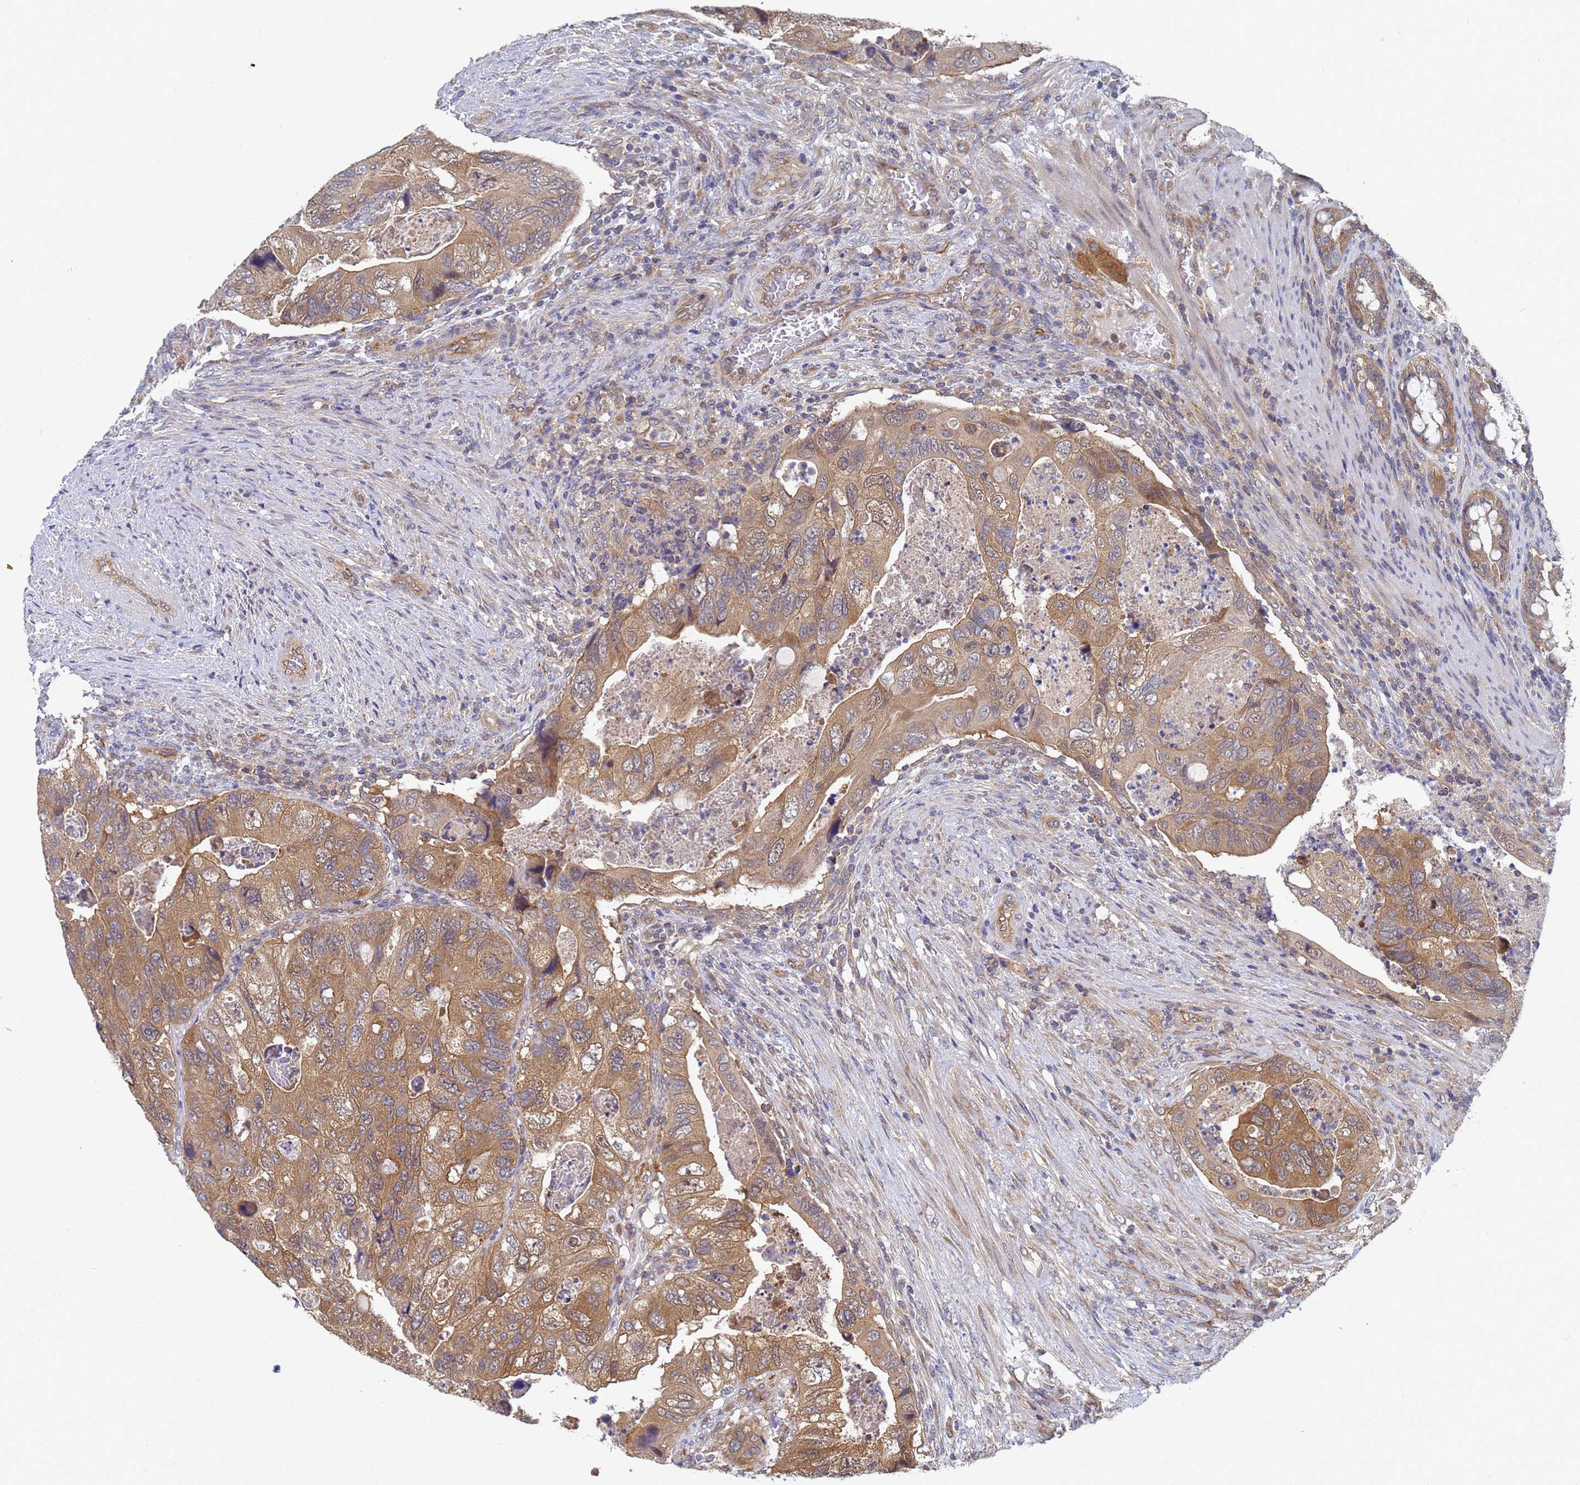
{"staining": {"intensity": "moderate", "quantity": ">75%", "location": "cytoplasmic/membranous"}, "tissue": "colorectal cancer", "cell_type": "Tumor cells", "image_type": "cancer", "snomed": [{"axis": "morphology", "description": "Adenocarcinoma, NOS"}, {"axis": "topography", "description": "Rectum"}], "caption": "DAB immunohistochemical staining of human adenocarcinoma (colorectal) displays moderate cytoplasmic/membranous protein positivity in approximately >75% of tumor cells.", "gene": "ALS2CL", "patient": {"sex": "male", "age": 63}}